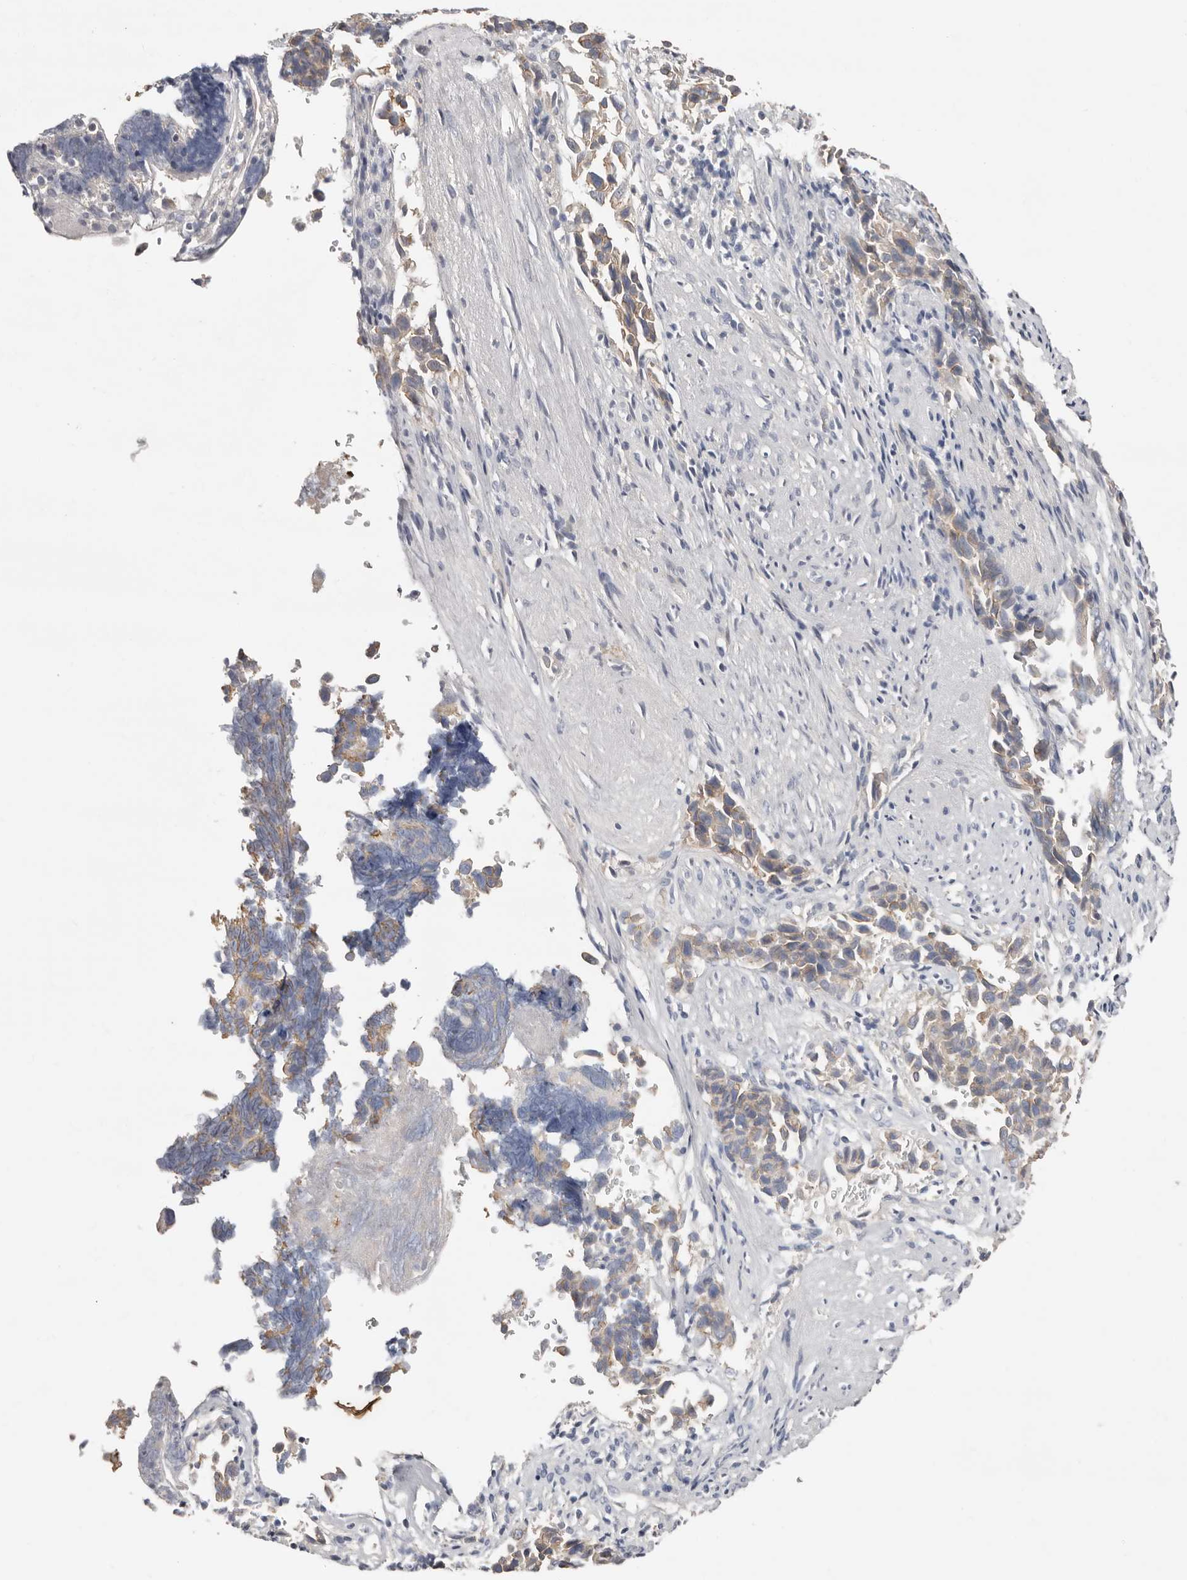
{"staining": {"intensity": "moderate", "quantity": "25%-75%", "location": "cytoplasmic/membranous"}, "tissue": "liver cancer", "cell_type": "Tumor cells", "image_type": "cancer", "snomed": [{"axis": "morphology", "description": "Cholangiocarcinoma"}, {"axis": "topography", "description": "Liver"}], "caption": "Immunohistochemistry of human cholangiocarcinoma (liver) exhibits medium levels of moderate cytoplasmic/membranous positivity in about 25%-75% of tumor cells.", "gene": "S100A14", "patient": {"sex": "female", "age": 79}}